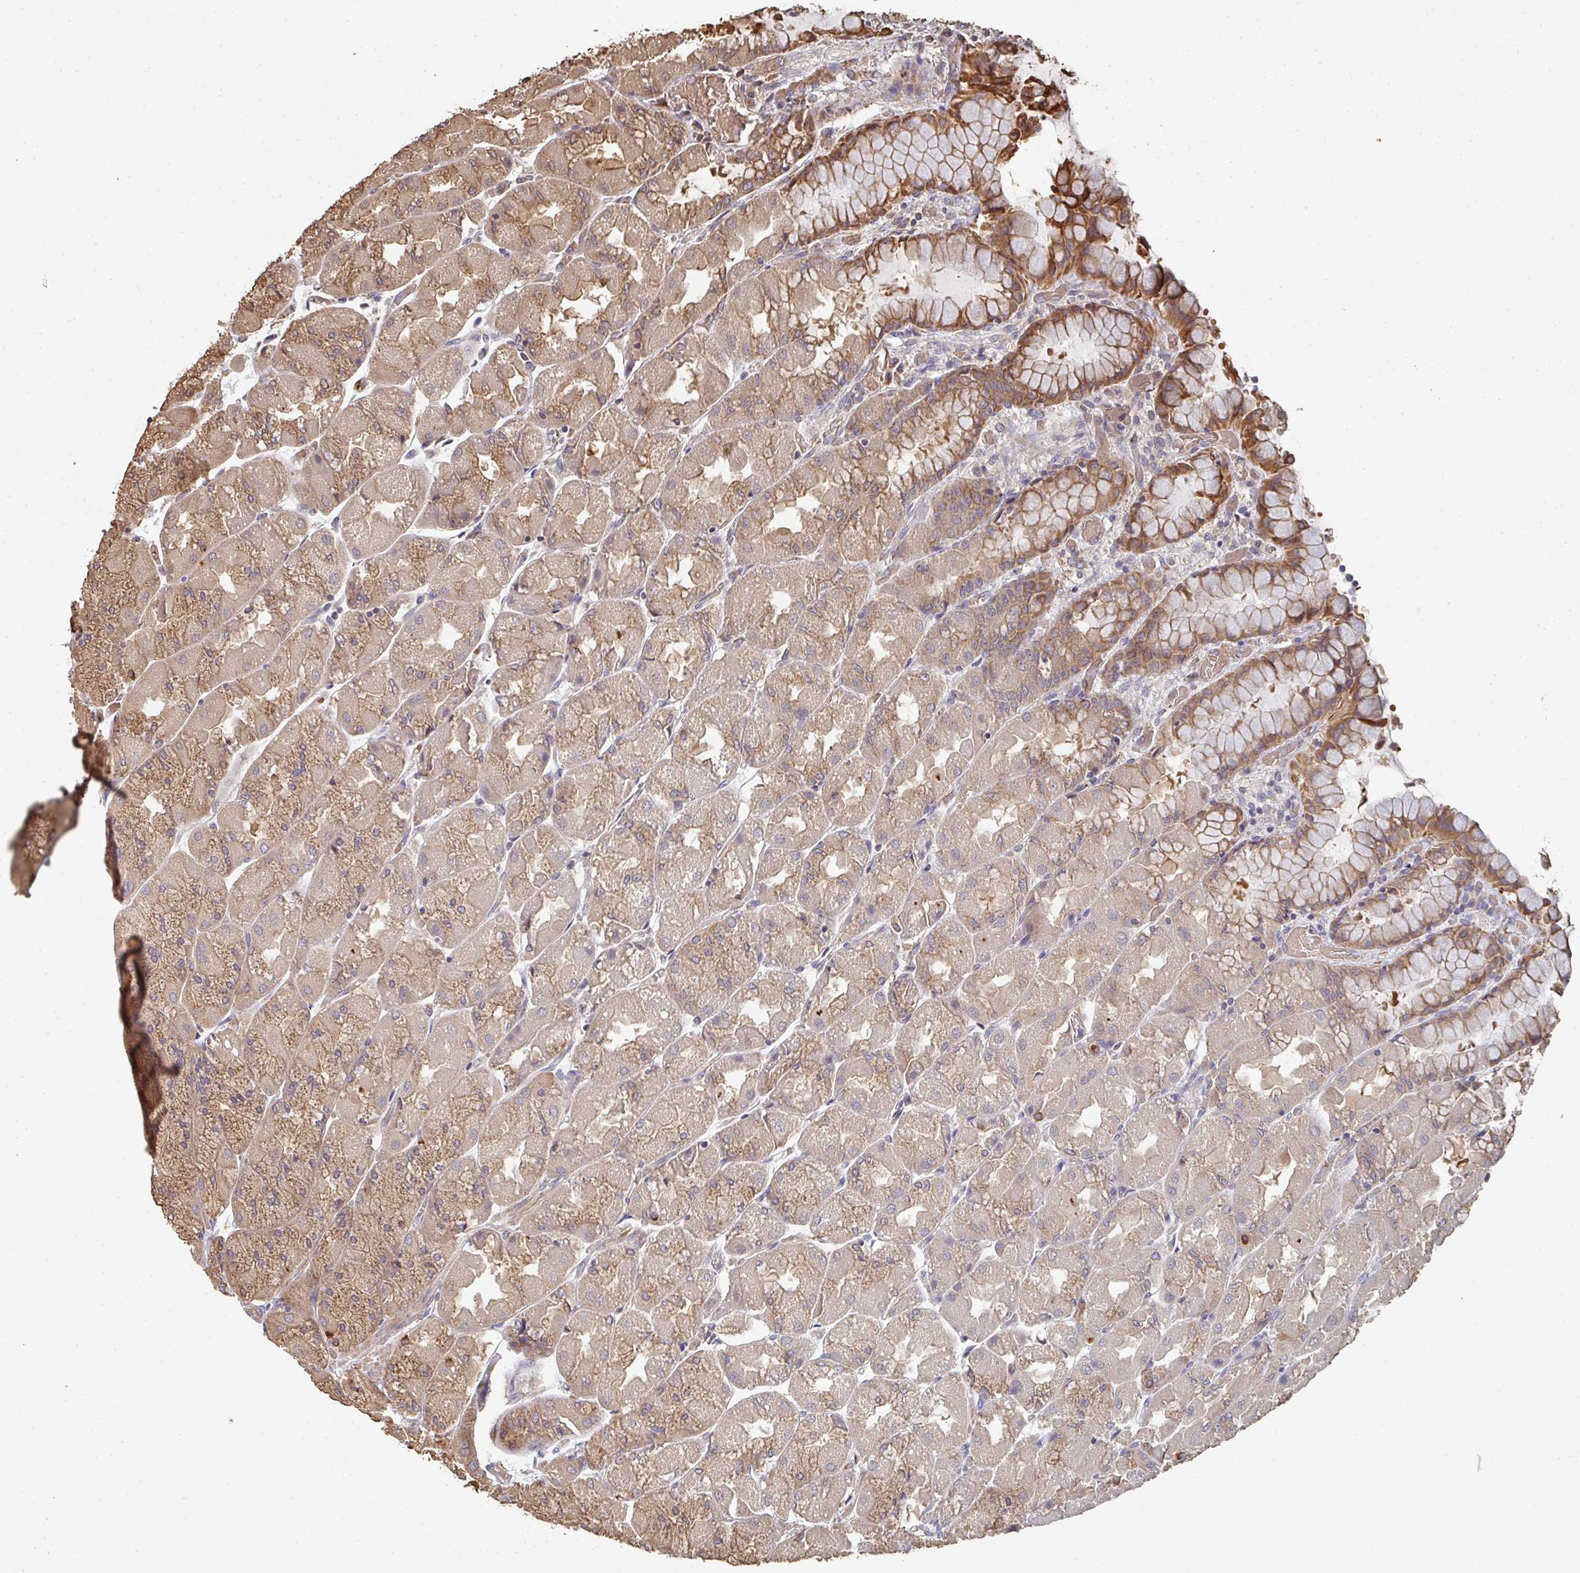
{"staining": {"intensity": "moderate", "quantity": ">75%", "location": "cytoplasmic/membranous"}, "tissue": "stomach", "cell_type": "Glandular cells", "image_type": "normal", "snomed": [{"axis": "morphology", "description": "Normal tissue, NOS"}, {"axis": "topography", "description": "Stomach"}], "caption": "DAB (3,3'-diaminobenzidine) immunohistochemical staining of benign stomach demonstrates moderate cytoplasmic/membranous protein expression in approximately >75% of glandular cells.", "gene": "POLG", "patient": {"sex": "female", "age": 61}}